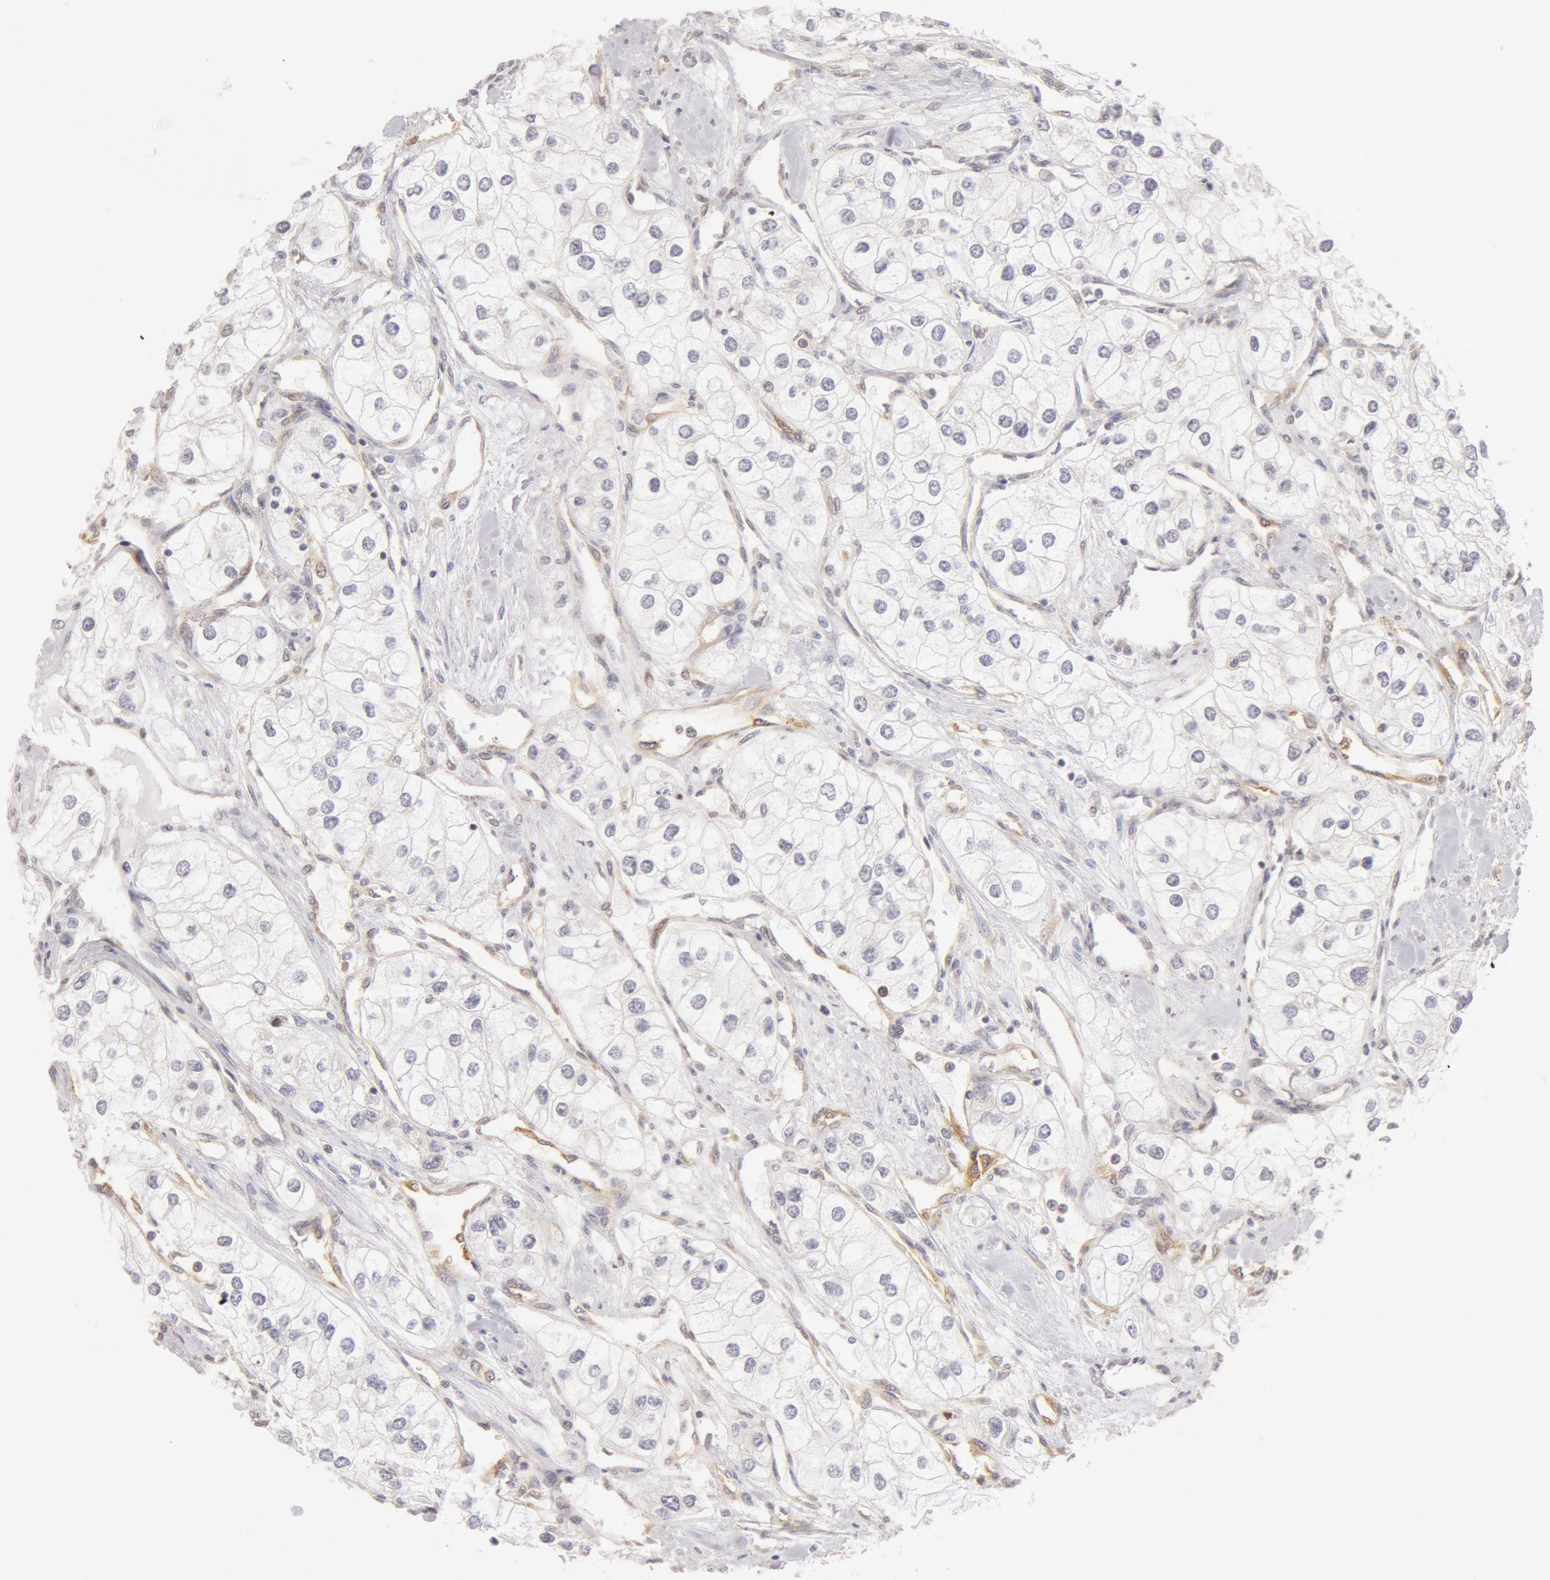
{"staining": {"intensity": "negative", "quantity": "none", "location": "none"}, "tissue": "renal cancer", "cell_type": "Tumor cells", "image_type": "cancer", "snomed": [{"axis": "morphology", "description": "Adenocarcinoma, NOS"}, {"axis": "topography", "description": "Kidney"}], "caption": "Immunohistochemical staining of renal cancer (adenocarcinoma) exhibits no significant staining in tumor cells.", "gene": "DDX3Y", "patient": {"sex": "male", "age": 57}}